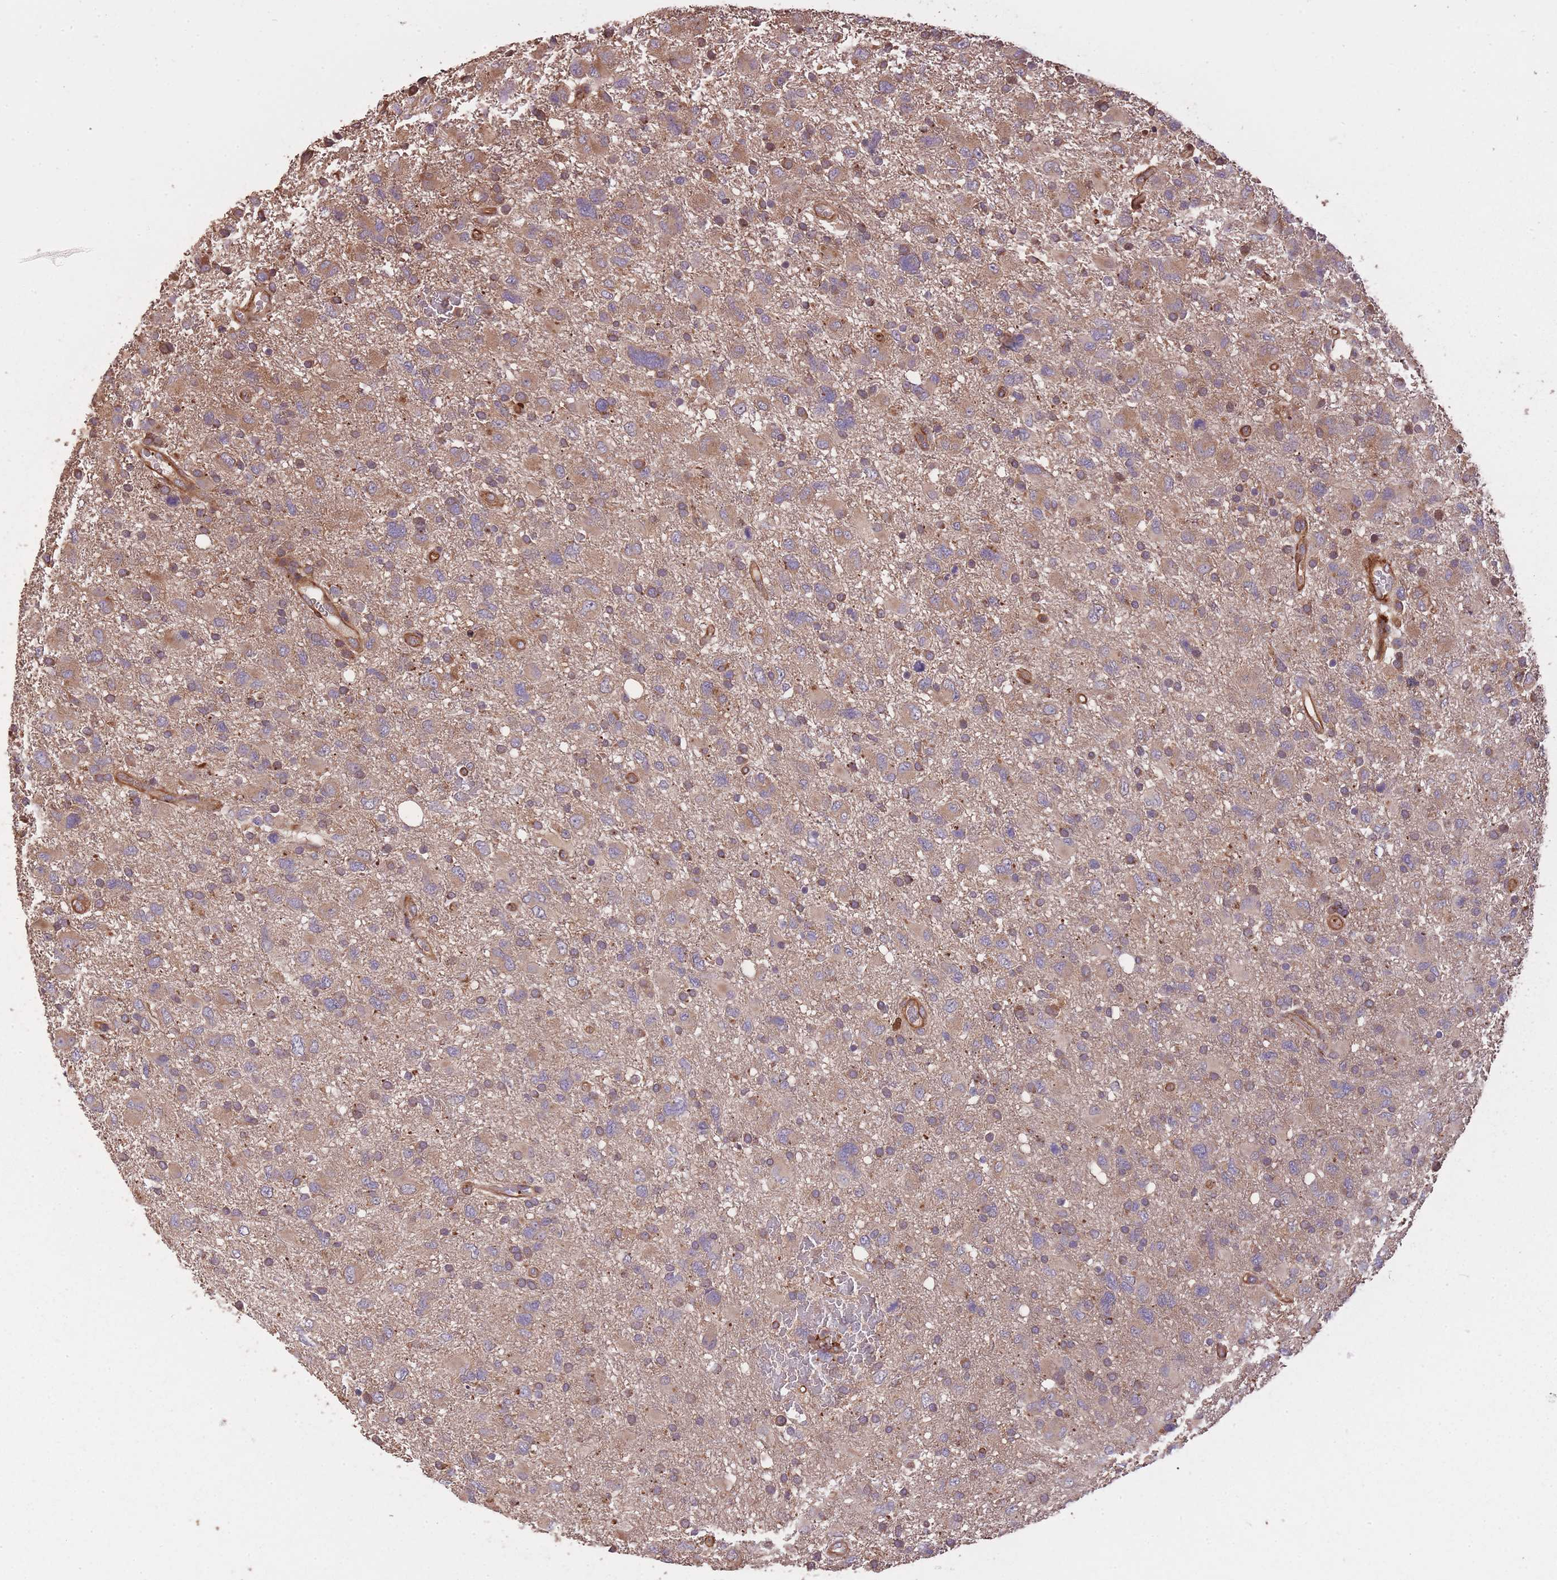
{"staining": {"intensity": "moderate", "quantity": "<25%", "location": "cytoplasmic/membranous"}, "tissue": "glioma", "cell_type": "Tumor cells", "image_type": "cancer", "snomed": [{"axis": "morphology", "description": "Glioma, malignant, High grade"}, {"axis": "topography", "description": "Brain"}], "caption": "Human malignant high-grade glioma stained with a brown dye exhibits moderate cytoplasmic/membranous positive positivity in approximately <25% of tumor cells.", "gene": "ARMH3", "patient": {"sex": "male", "age": 61}}